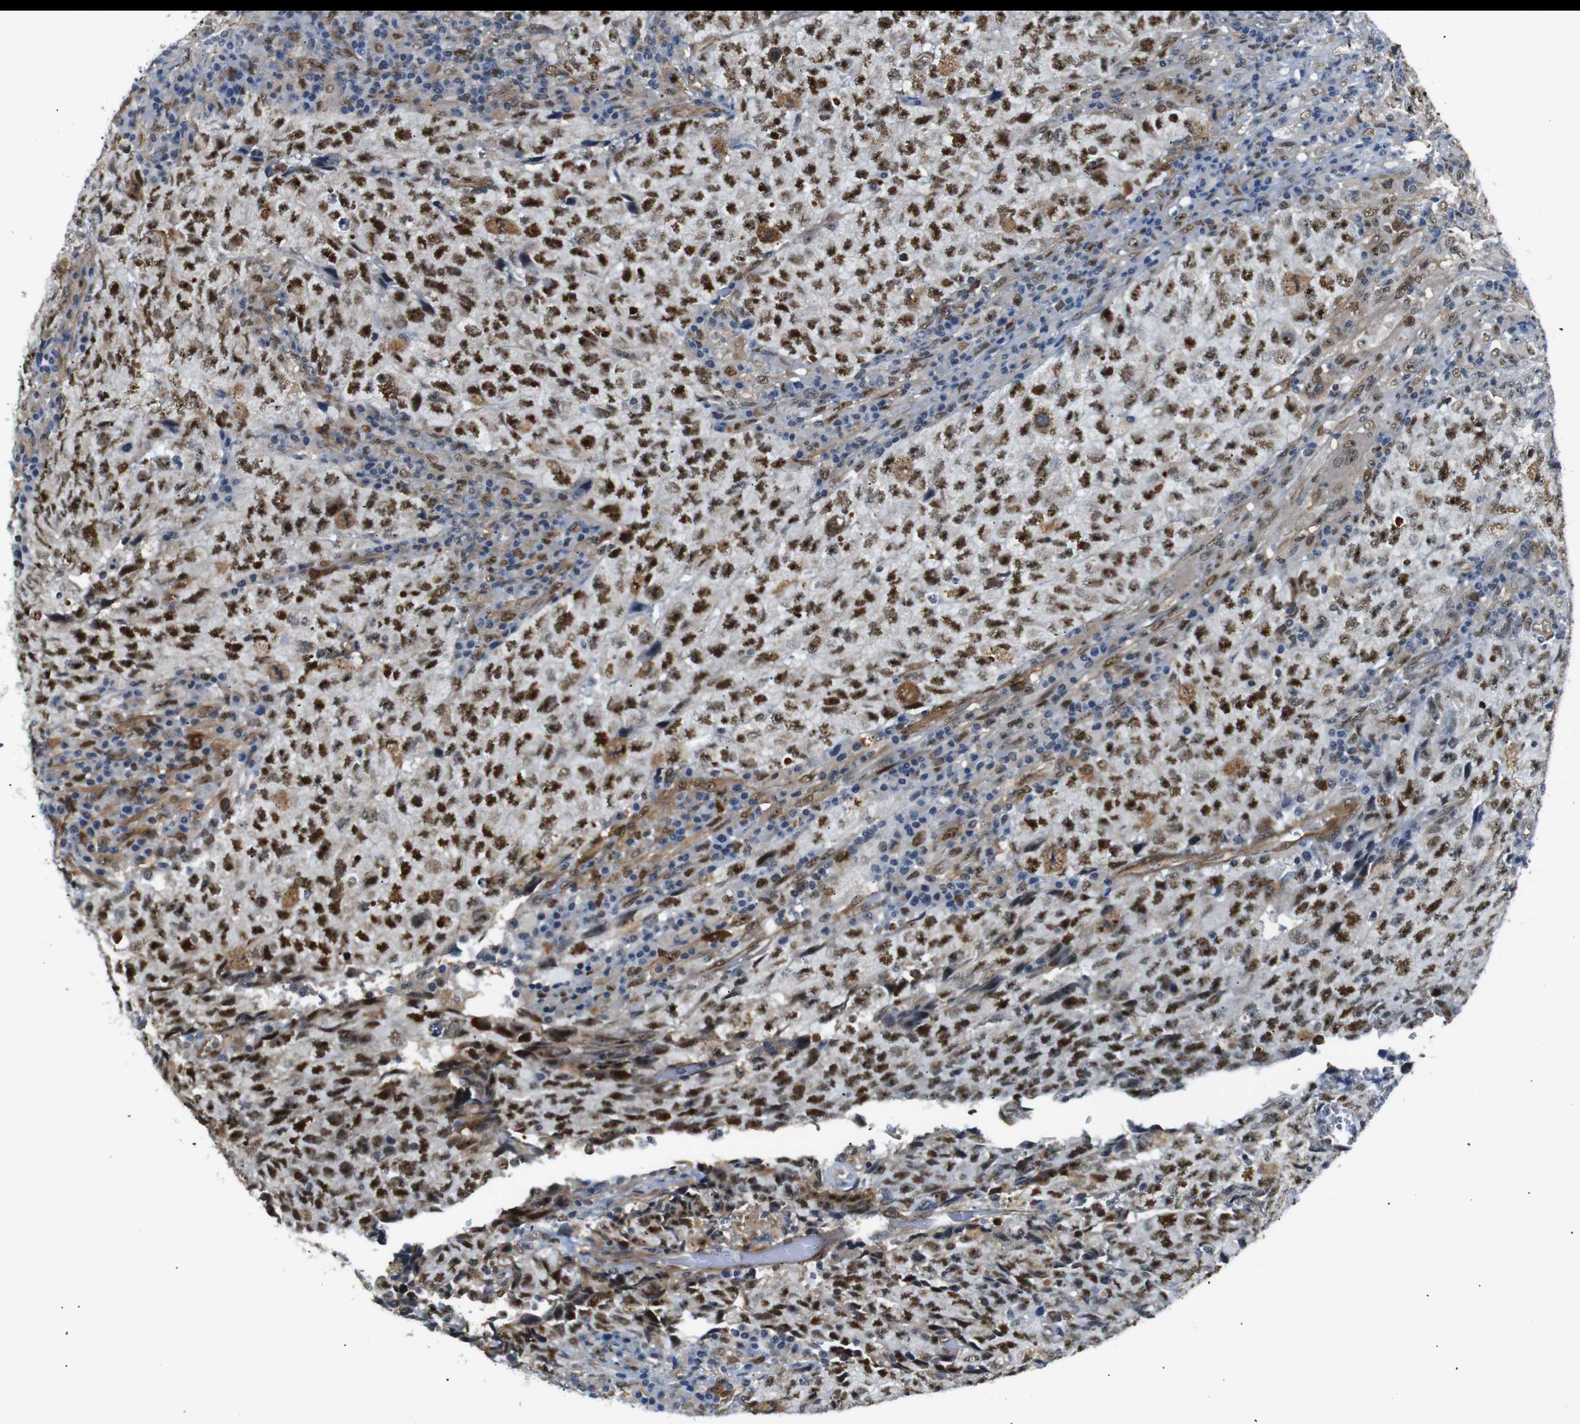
{"staining": {"intensity": "strong", "quantity": ">75%", "location": "nuclear"}, "tissue": "testis cancer", "cell_type": "Tumor cells", "image_type": "cancer", "snomed": [{"axis": "morphology", "description": "Necrosis, NOS"}, {"axis": "morphology", "description": "Carcinoma, Embryonal, NOS"}, {"axis": "topography", "description": "Testis"}], "caption": "Immunohistochemistry (IHC) of human testis cancer shows high levels of strong nuclear positivity in approximately >75% of tumor cells. (DAB (3,3'-diaminobenzidine) = brown stain, brightfield microscopy at high magnification).", "gene": "PARN", "patient": {"sex": "male", "age": 19}}